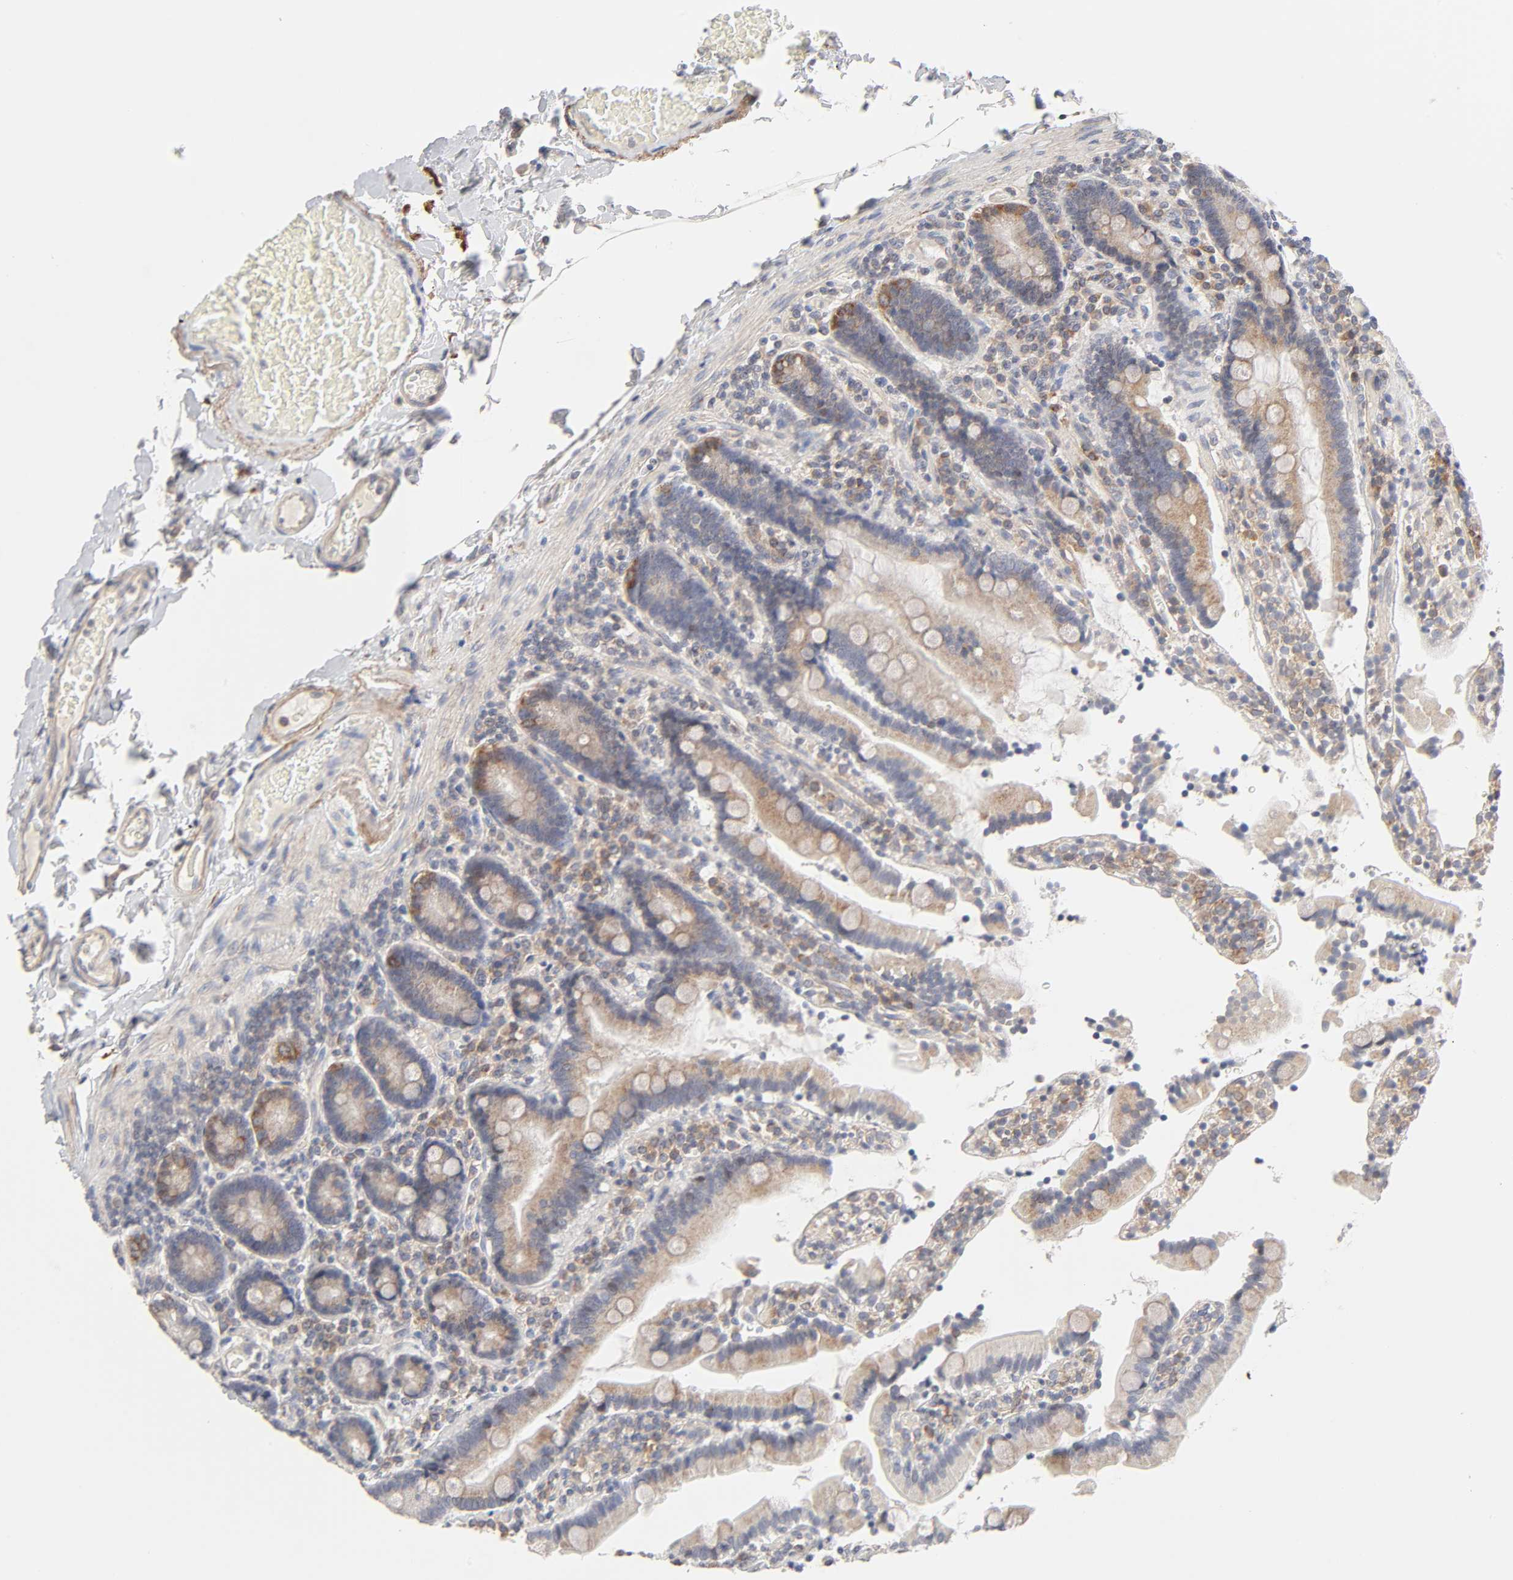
{"staining": {"intensity": "moderate", "quantity": ">75%", "location": "cytoplasmic/membranous"}, "tissue": "duodenum", "cell_type": "Glandular cells", "image_type": "normal", "snomed": [{"axis": "morphology", "description": "Normal tissue, NOS"}, {"axis": "topography", "description": "Duodenum"}], "caption": "Protein staining of unremarkable duodenum displays moderate cytoplasmic/membranous staining in approximately >75% of glandular cells. (brown staining indicates protein expression, while blue staining denotes nuclei).", "gene": "IL4R", "patient": {"sex": "female", "age": 53}}